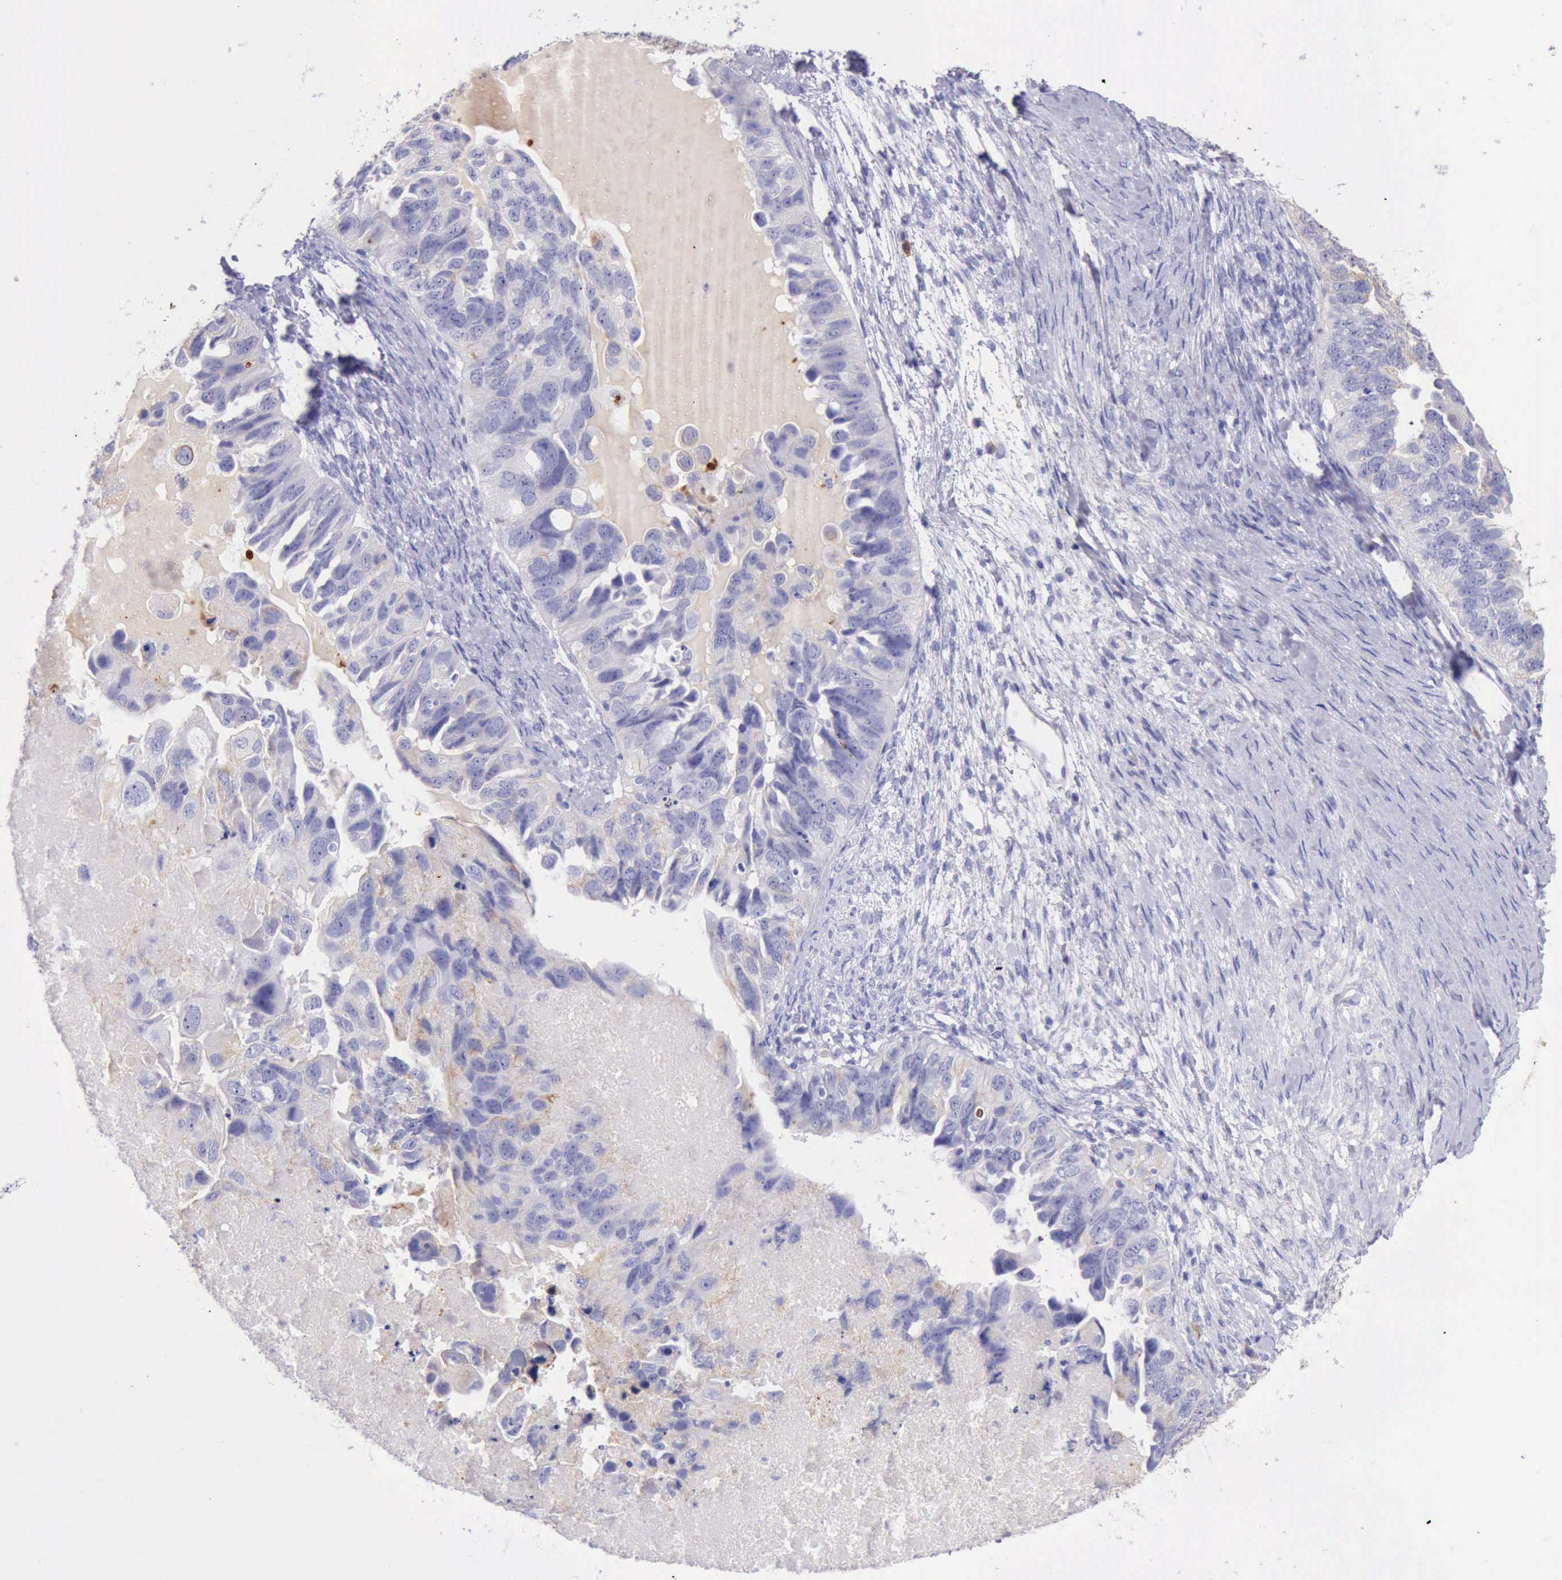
{"staining": {"intensity": "weak", "quantity": "<25%", "location": "cytoplasmic/membranous"}, "tissue": "ovarian cancer", "cell_type": "Tumor cells", "image_type": "cancer", "snomed": [{"axis": "morphology", "description": "Cystadenocarcinoma, serous, NOS"}, {"axis": "topography", "description": "Ovary"}], "caption": "DAB immunohistochemical staining of serous cystadenocarcinoma (ovarian) displays no significant expression in tumor cells. (IHC, brightfield microscopy, high magnification).", "gene": "KRT8", "patient": {"sex": "female", "age": 82}}